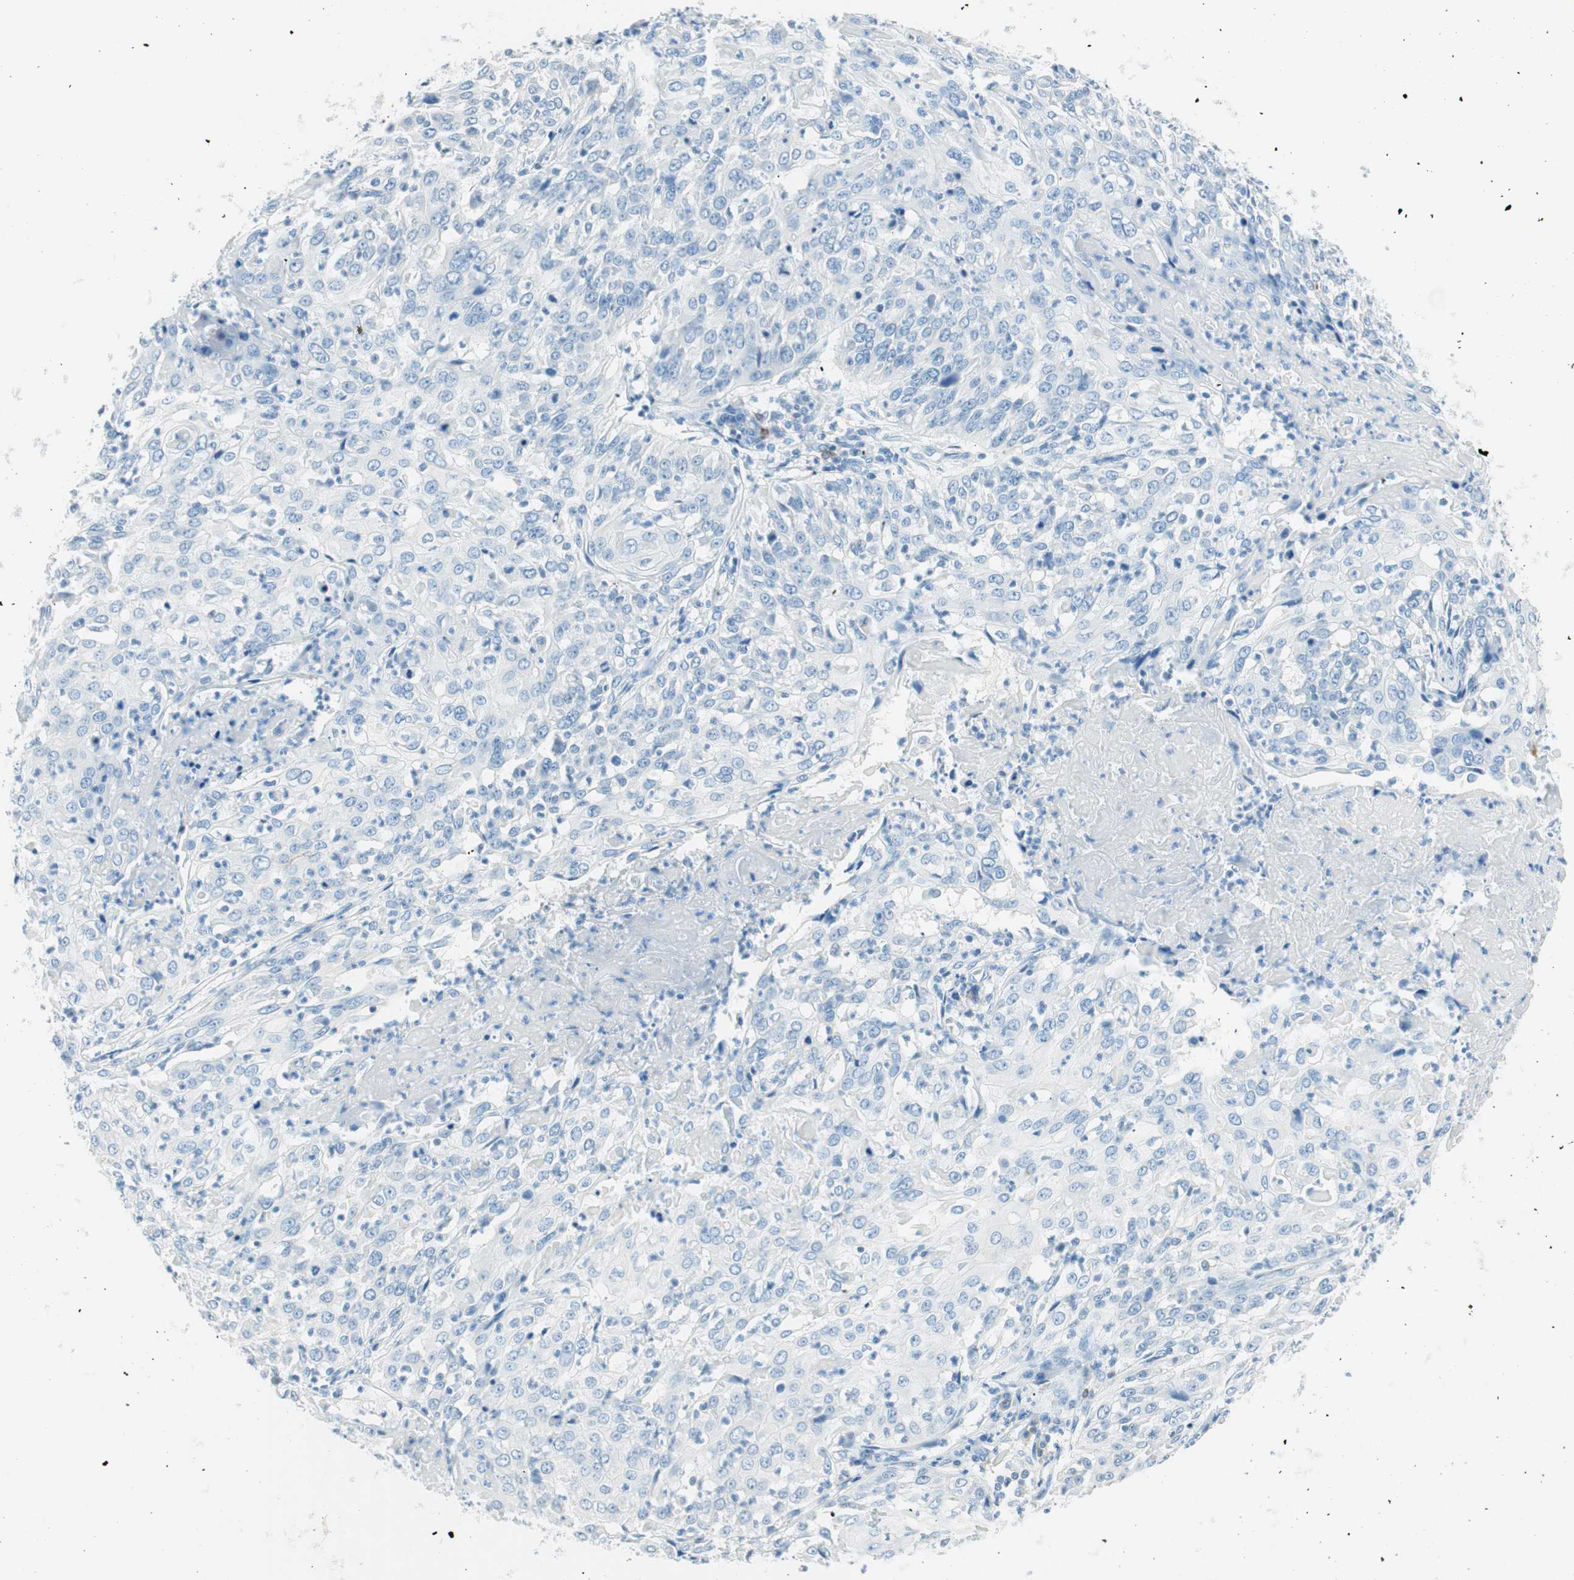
{"staining": {"intensity": "negative", "quantity": "none", "location": "none"}, "tissue": "cervical cancer", "cell_type": "Tumor cells", "image_type": "cancer", "snomed": [{"axis": "morphology", "description": "Squamous cell carcinoma, NOS"}, {"axis": "topography", "description": "Cervix"}], "caption": "Immunohistochemistry (IHC) of human cervical squamous cell carcinoma exhibits no positivity in tumor cells.", "gene": "TNFRSF13C", "patient": {"sex": "female", "age": 39}}